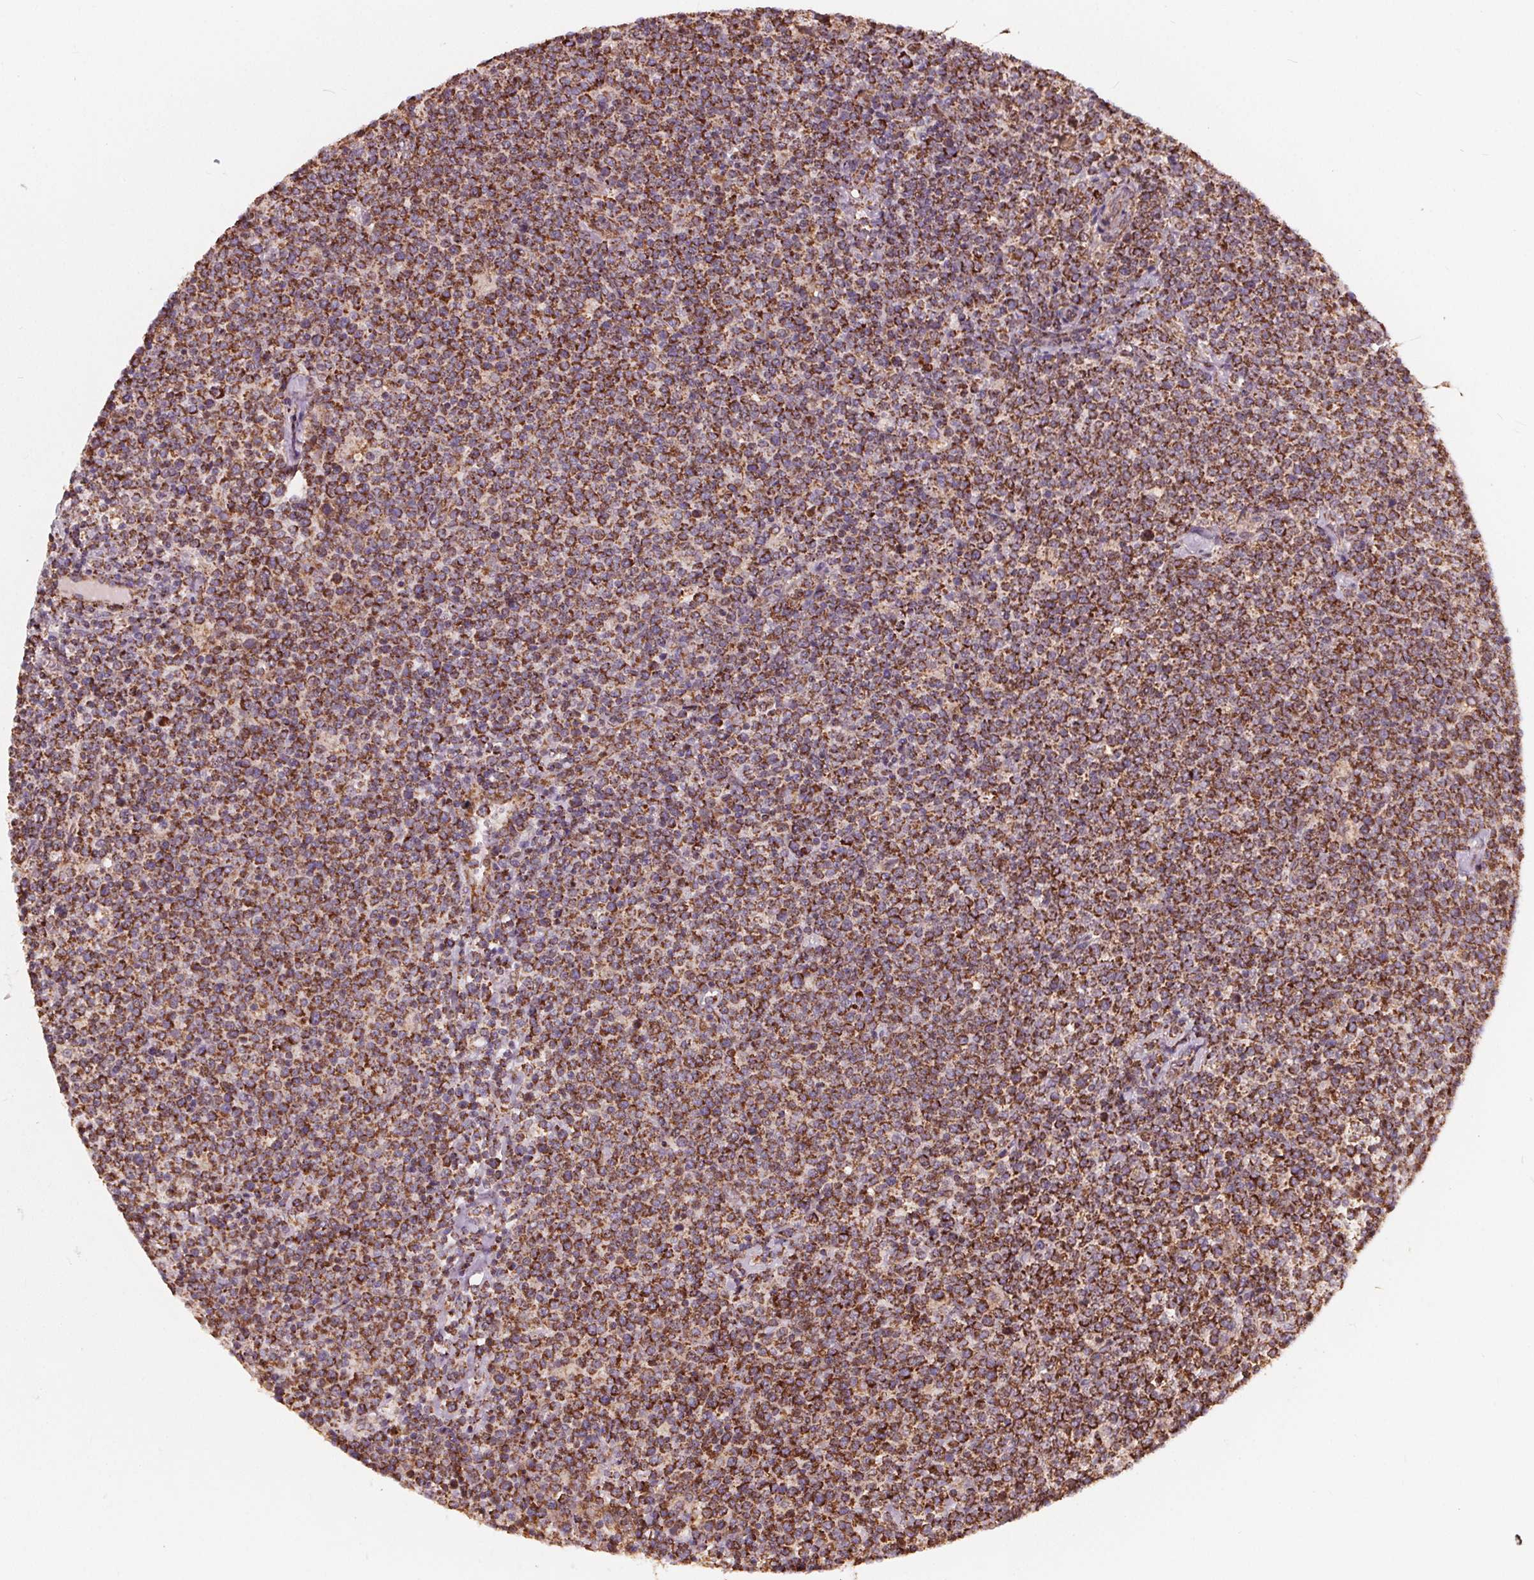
{"staining": {"intensity": "moderate", "quantity": ">75%", "location": "cytoplasmic/membranous"}, "tissue": "lymphoma", "cell_type": "Tumor cells", "image_type": "cancer", "snomed": [{"axis": "morphology", "description": "Malignant lymphoma, non-Hodgkin's type, High grade"}, {"axis": "topography", "description": "Lymph node"}], "caption": "Brown immunohistochemical staining in lymphoma shows moderate cytoplasmic/membranous positivity in about >75% of tumor cells.", "gene": "PLSCR3", "patient": {"sex": "male", "age": 61}}